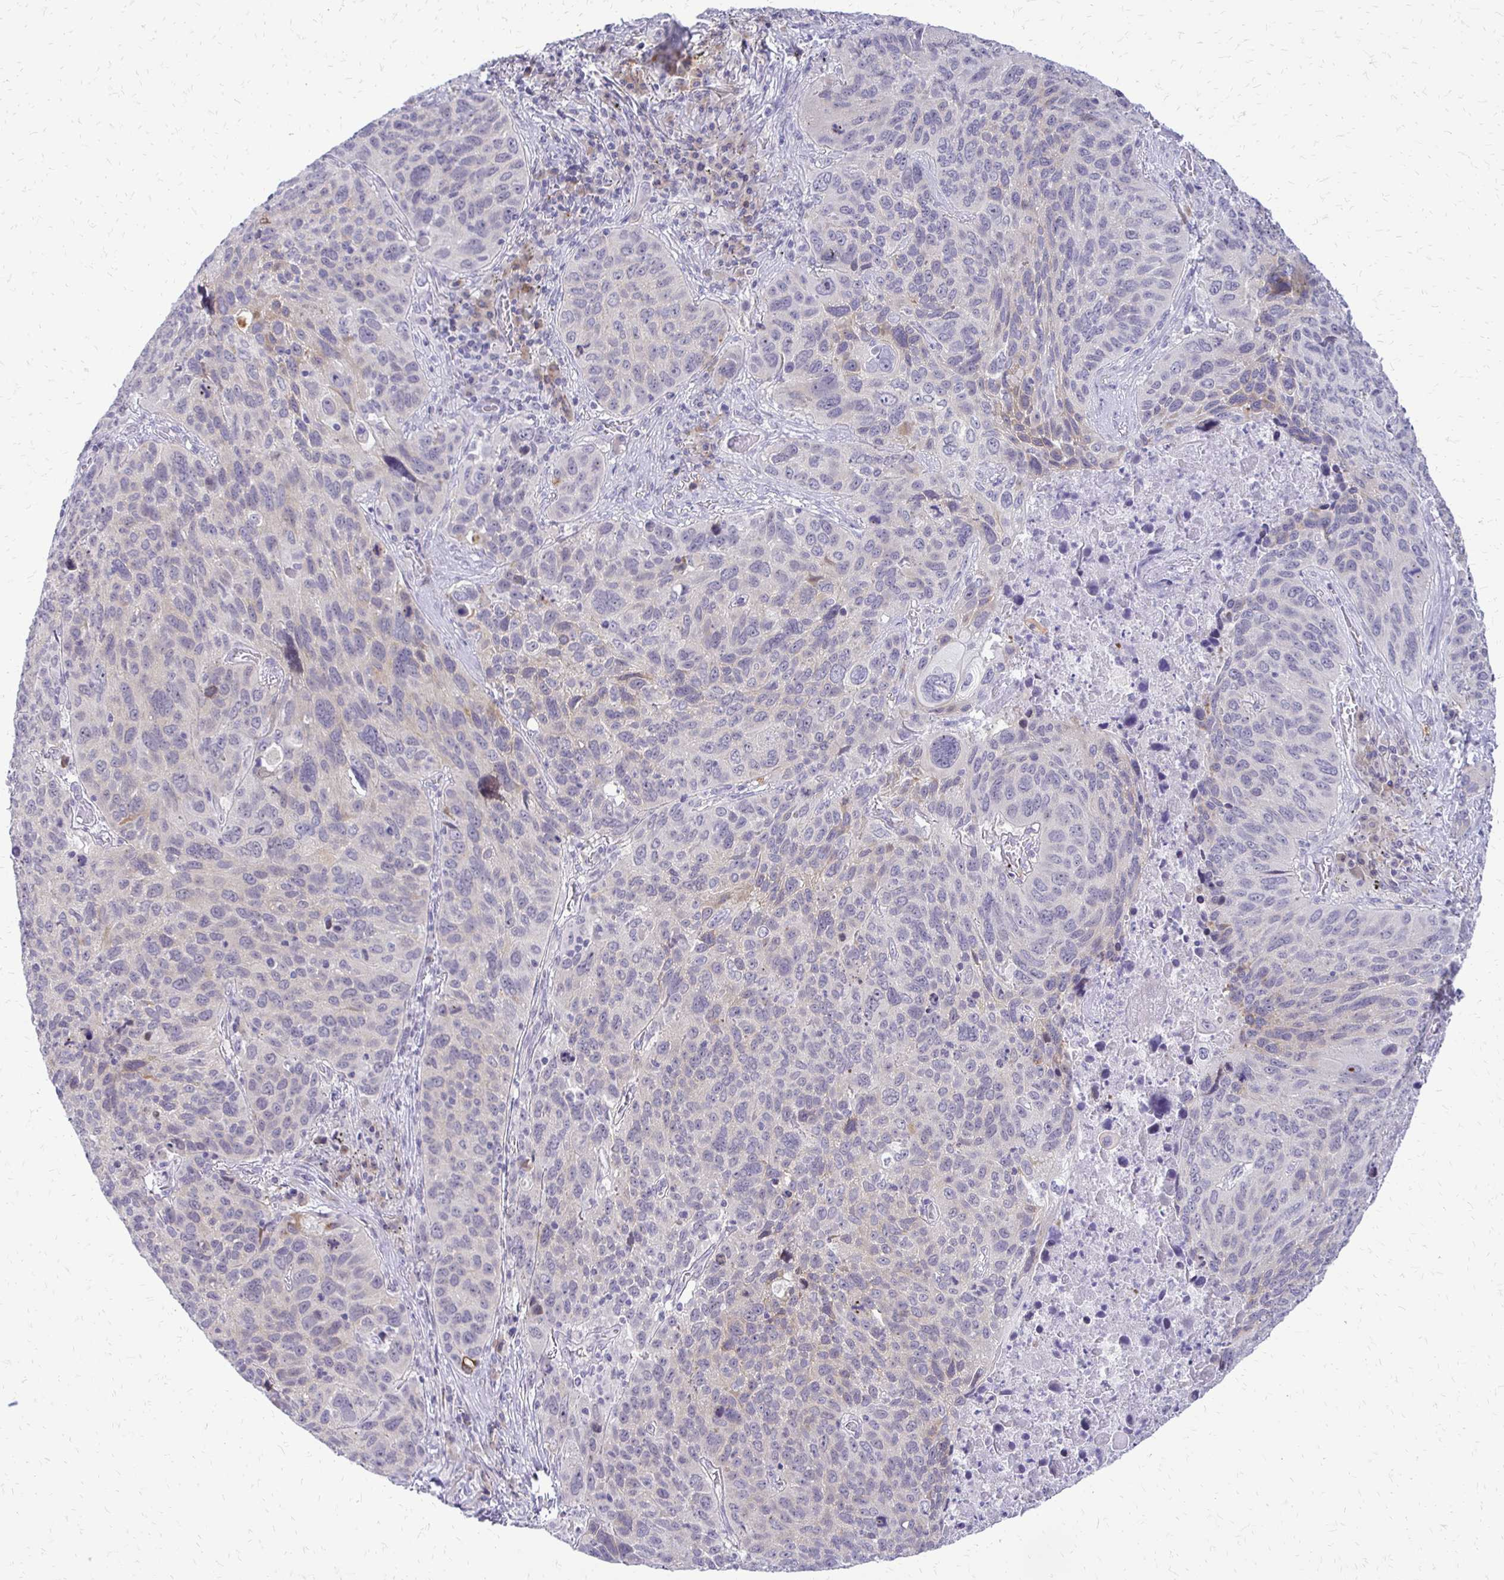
{"staining": {"intensity": "weak", "quantity": "<25%", "location": "cytoplasmic/membranous"}, "tissue": "lung cancer", "cell_type": "Tumor cells", "image_type": "cancer", "snomed": [{"axis": "morphology", "description": "Squamous cell carcinoma, NOS"}, {"axis": "topography", "description": "Lung"}], "caption": "A high-resolution histopathology image shows IHC staining of lung cancer, which shows no significant expression in tumor cells.", "gene": "EPYC", "patient": {"sex": "male", "age": 68}}